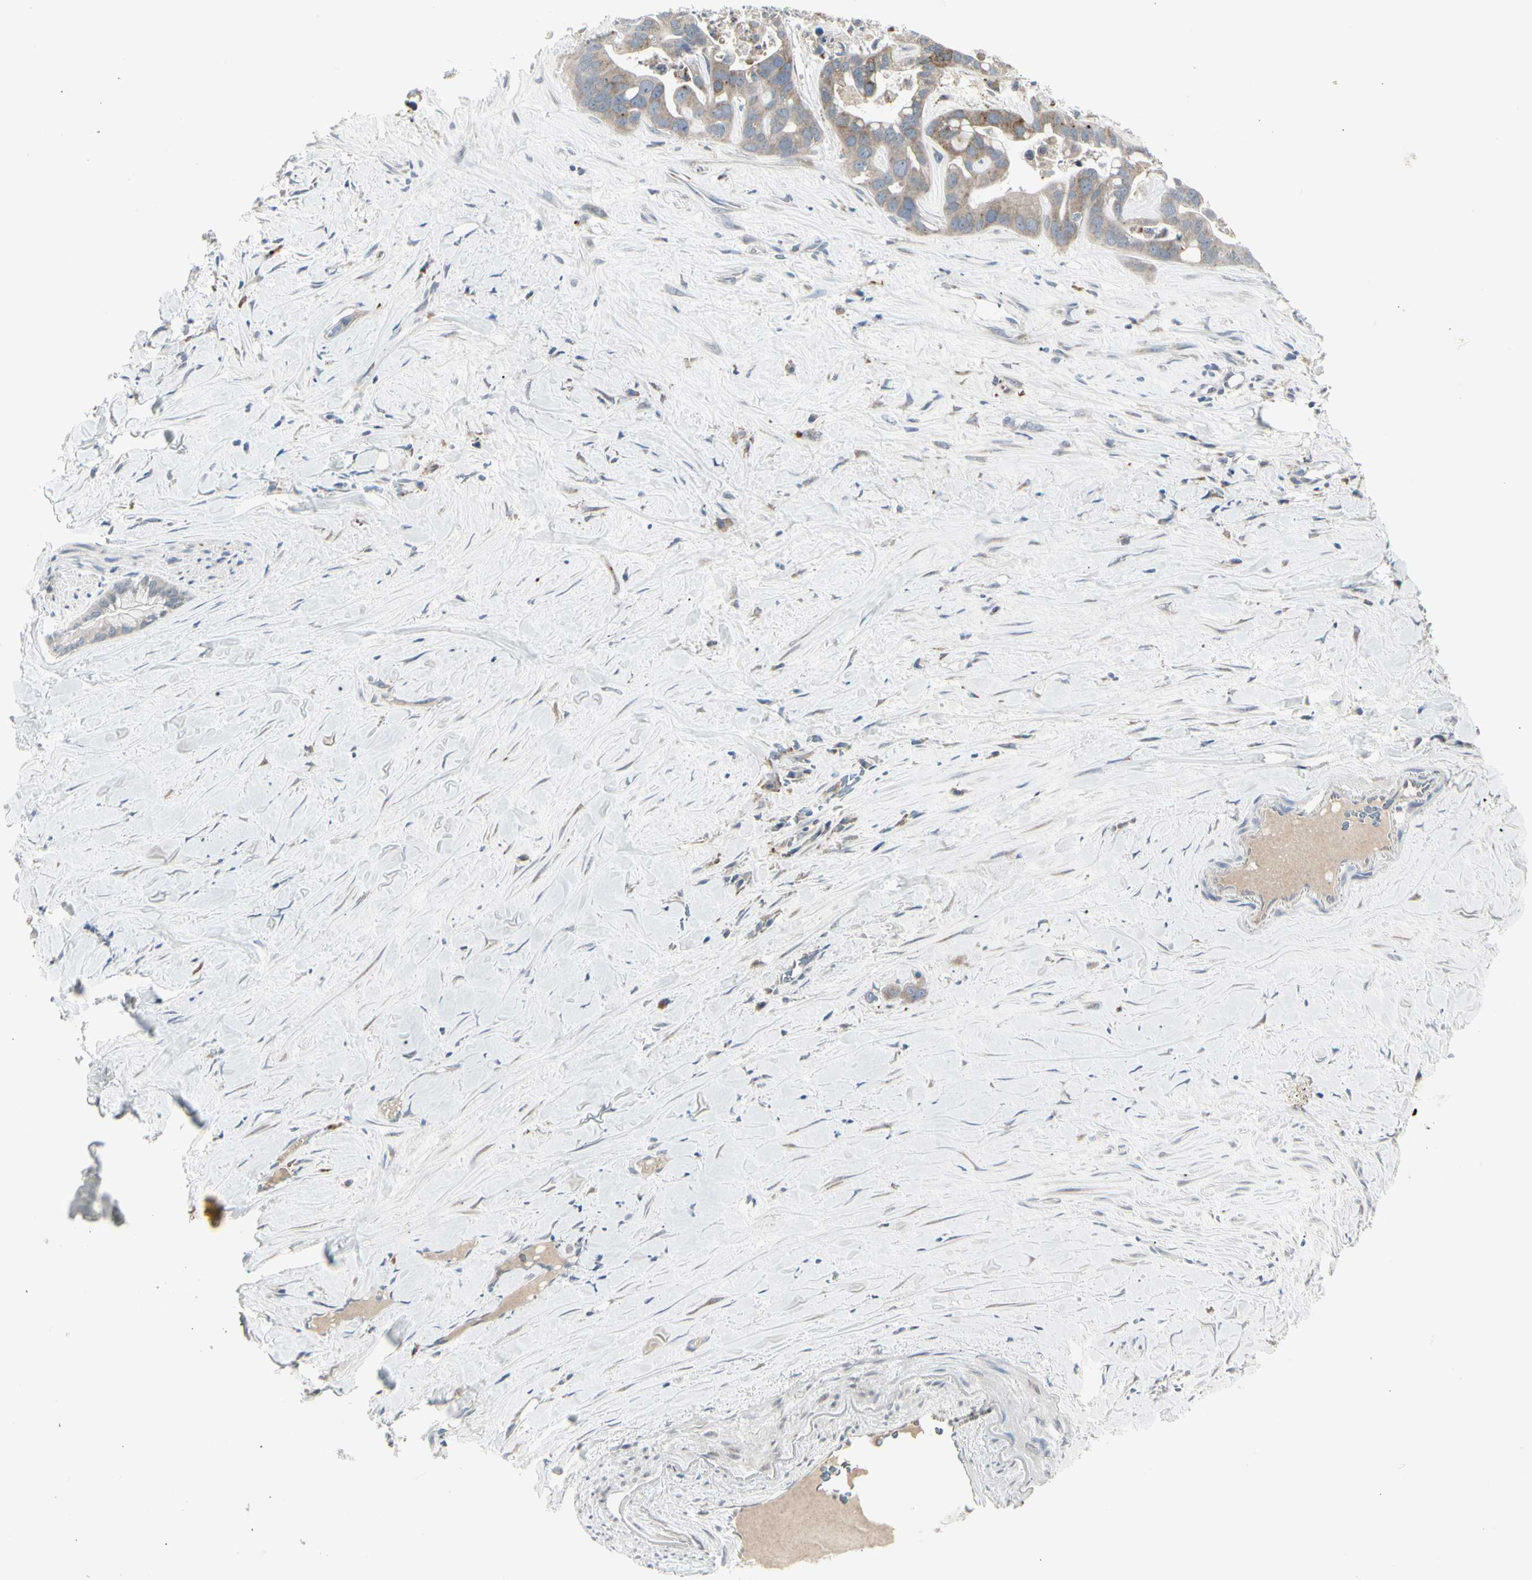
{"staining": {"intensity": "weak", "quantity": ">75%", "location": "cytoplasmic/membranous"}, "tissue": "liver cancer", "cell_type": "Tumor cells", "image_type": "cancer", "snomed": [{"axis": "morphology", "description": "Cholangiocarcinoma"}, {"axis": "topography", "description": "Liver"}], "caption": "Tumor cells reveal low levels of weak cytoplasmic/membranous positivity in about >75% of cells in liver cholangiocarcinoma. (Brightfield microscopy of DAB IHC at high magnification).", "gene": "GRN", "patient": {"sex": "female", "age": 65}}